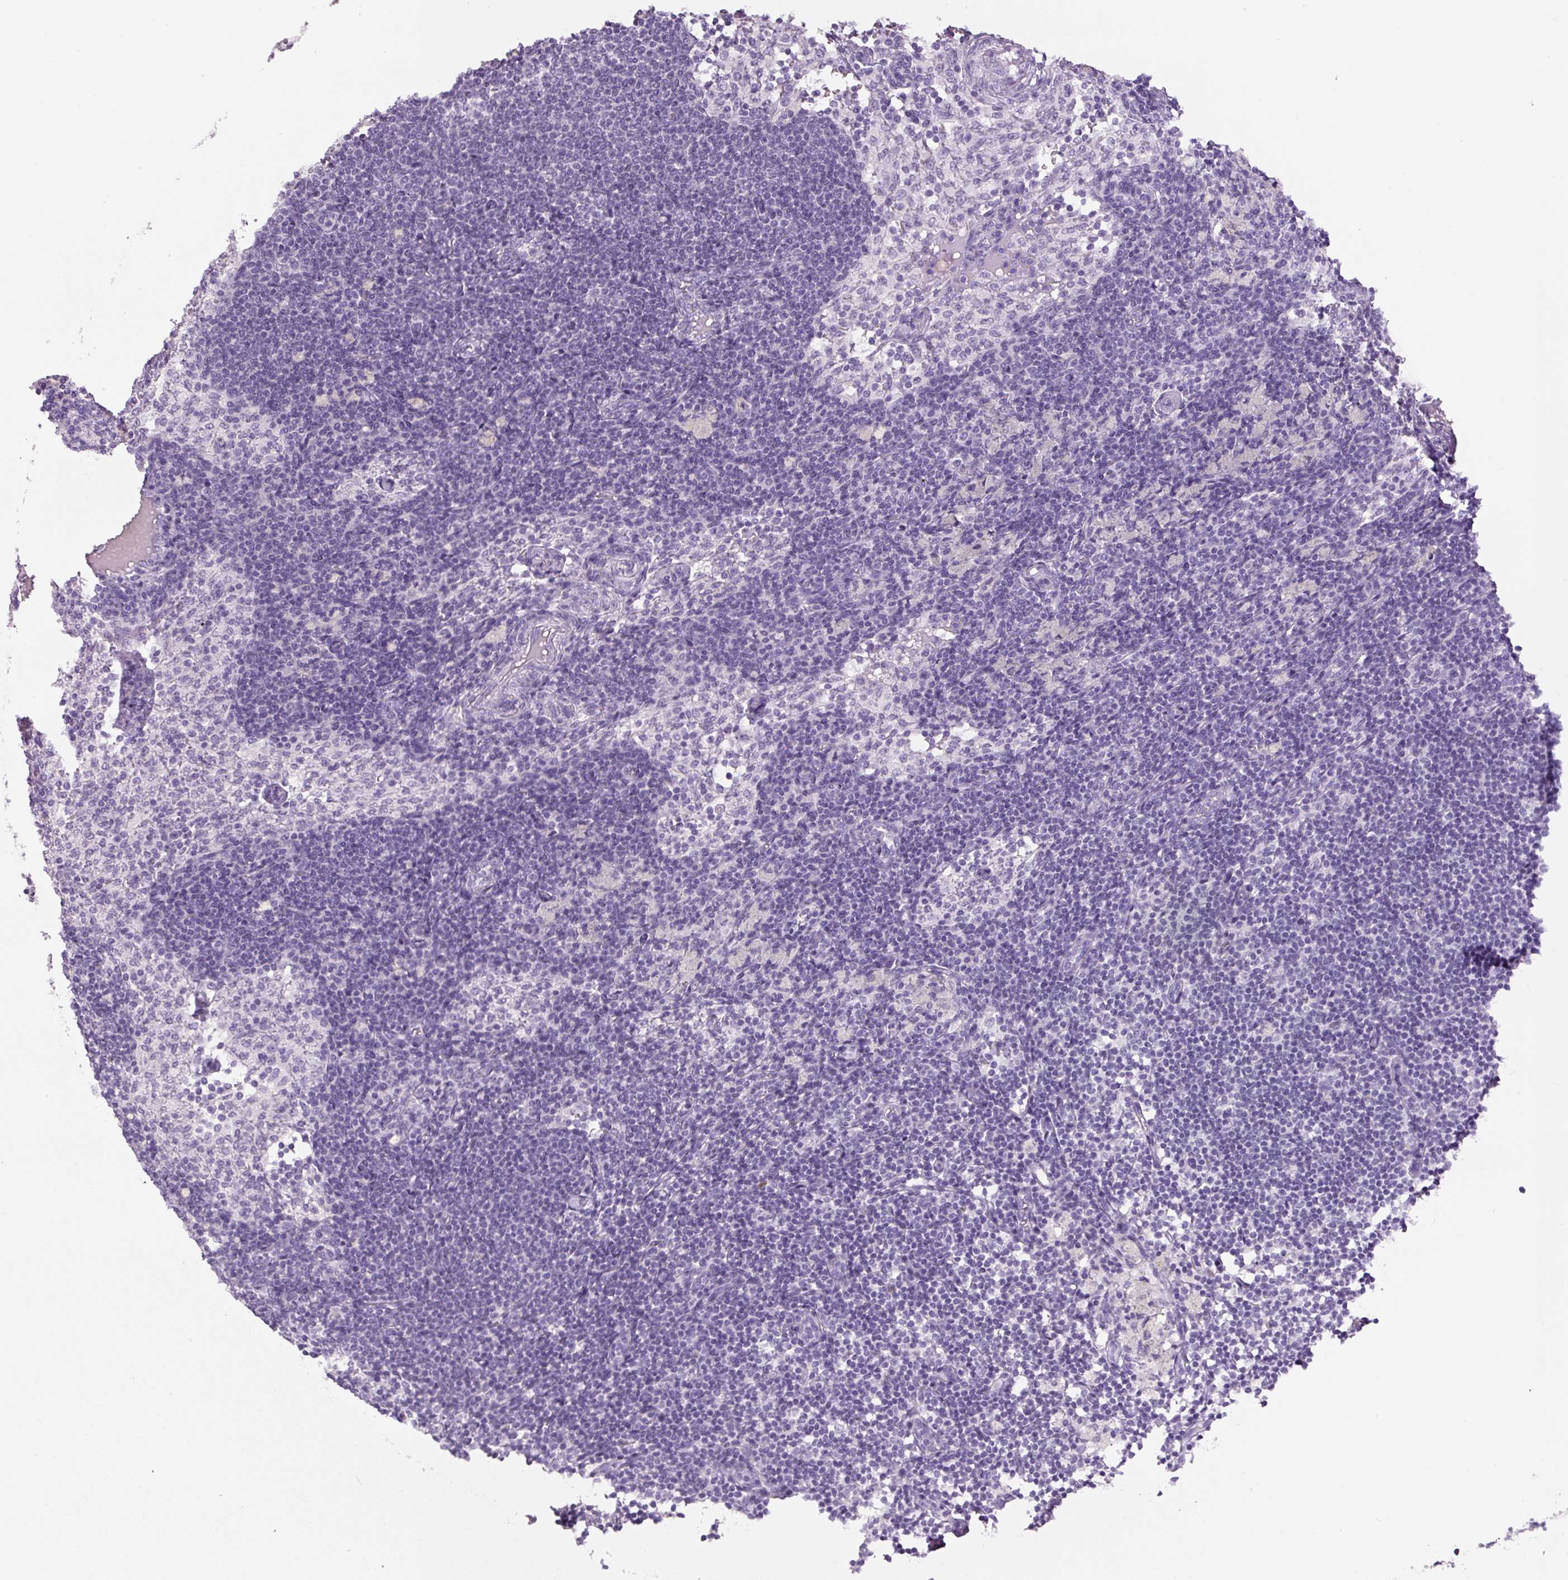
{"staining": {"intensity": "negative", "quantity": "none", "location": "none"}, "tissue": "lymph node", "cell_type": "Germinal center cells", "image_type": "normal", "snomed": [{"axis": "morphology", "description": "Normal tissue, NOS"}, {"axis": "topography", "description": "Lymph node"}], "caption": "An image of human lymph node is negative for staining in germinal center cells. Brightfield microscopy of IHC stained with DAB (3,3'-diaminobenzidine) (brown) and hematoxylin (blue), captured at high magnification.", "gene": "SIX1", "patient": {"sex": "male", "age": 49}}